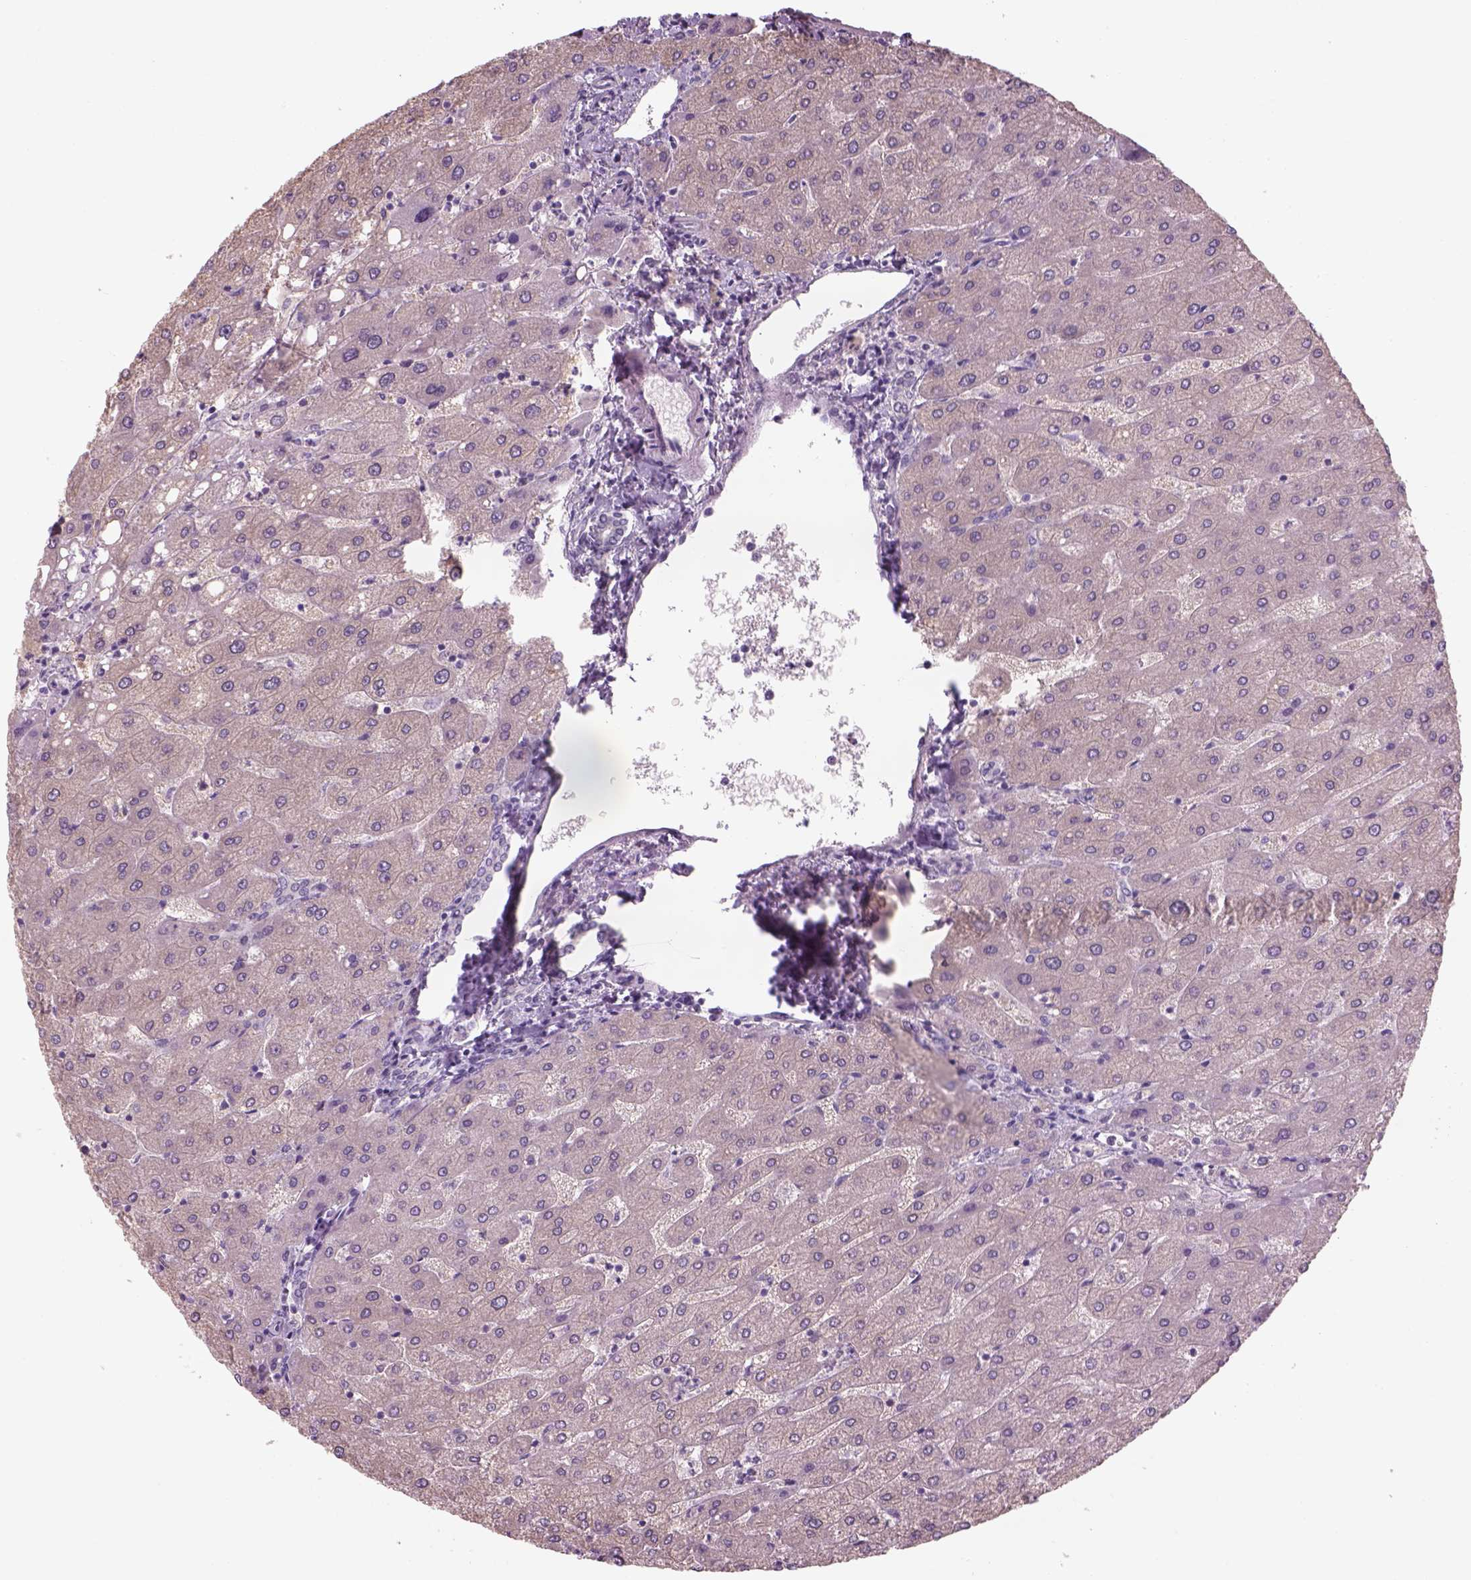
{"staining": {"intensity": "negative", "quantity": "none", "location": "none"}, "tissue": "liver", "cell_type": "Cholangiocytes", "image_type": "normal", "snomed": [{"axis": "morphology", "description": "Normal tissue, NOS"}, {"axis": "topography", "description": "Liver"}], "caption": "Cholangiocytes are negative for protein expression in benign human liver. The staining was performed using DAB to visualize the protein expression in brown, while the nuclei were stained in blue with hematoxylin (Magnification: 20x).", "gene": "GAS2L2", "patient": {"sex": "male", "age": 67}}